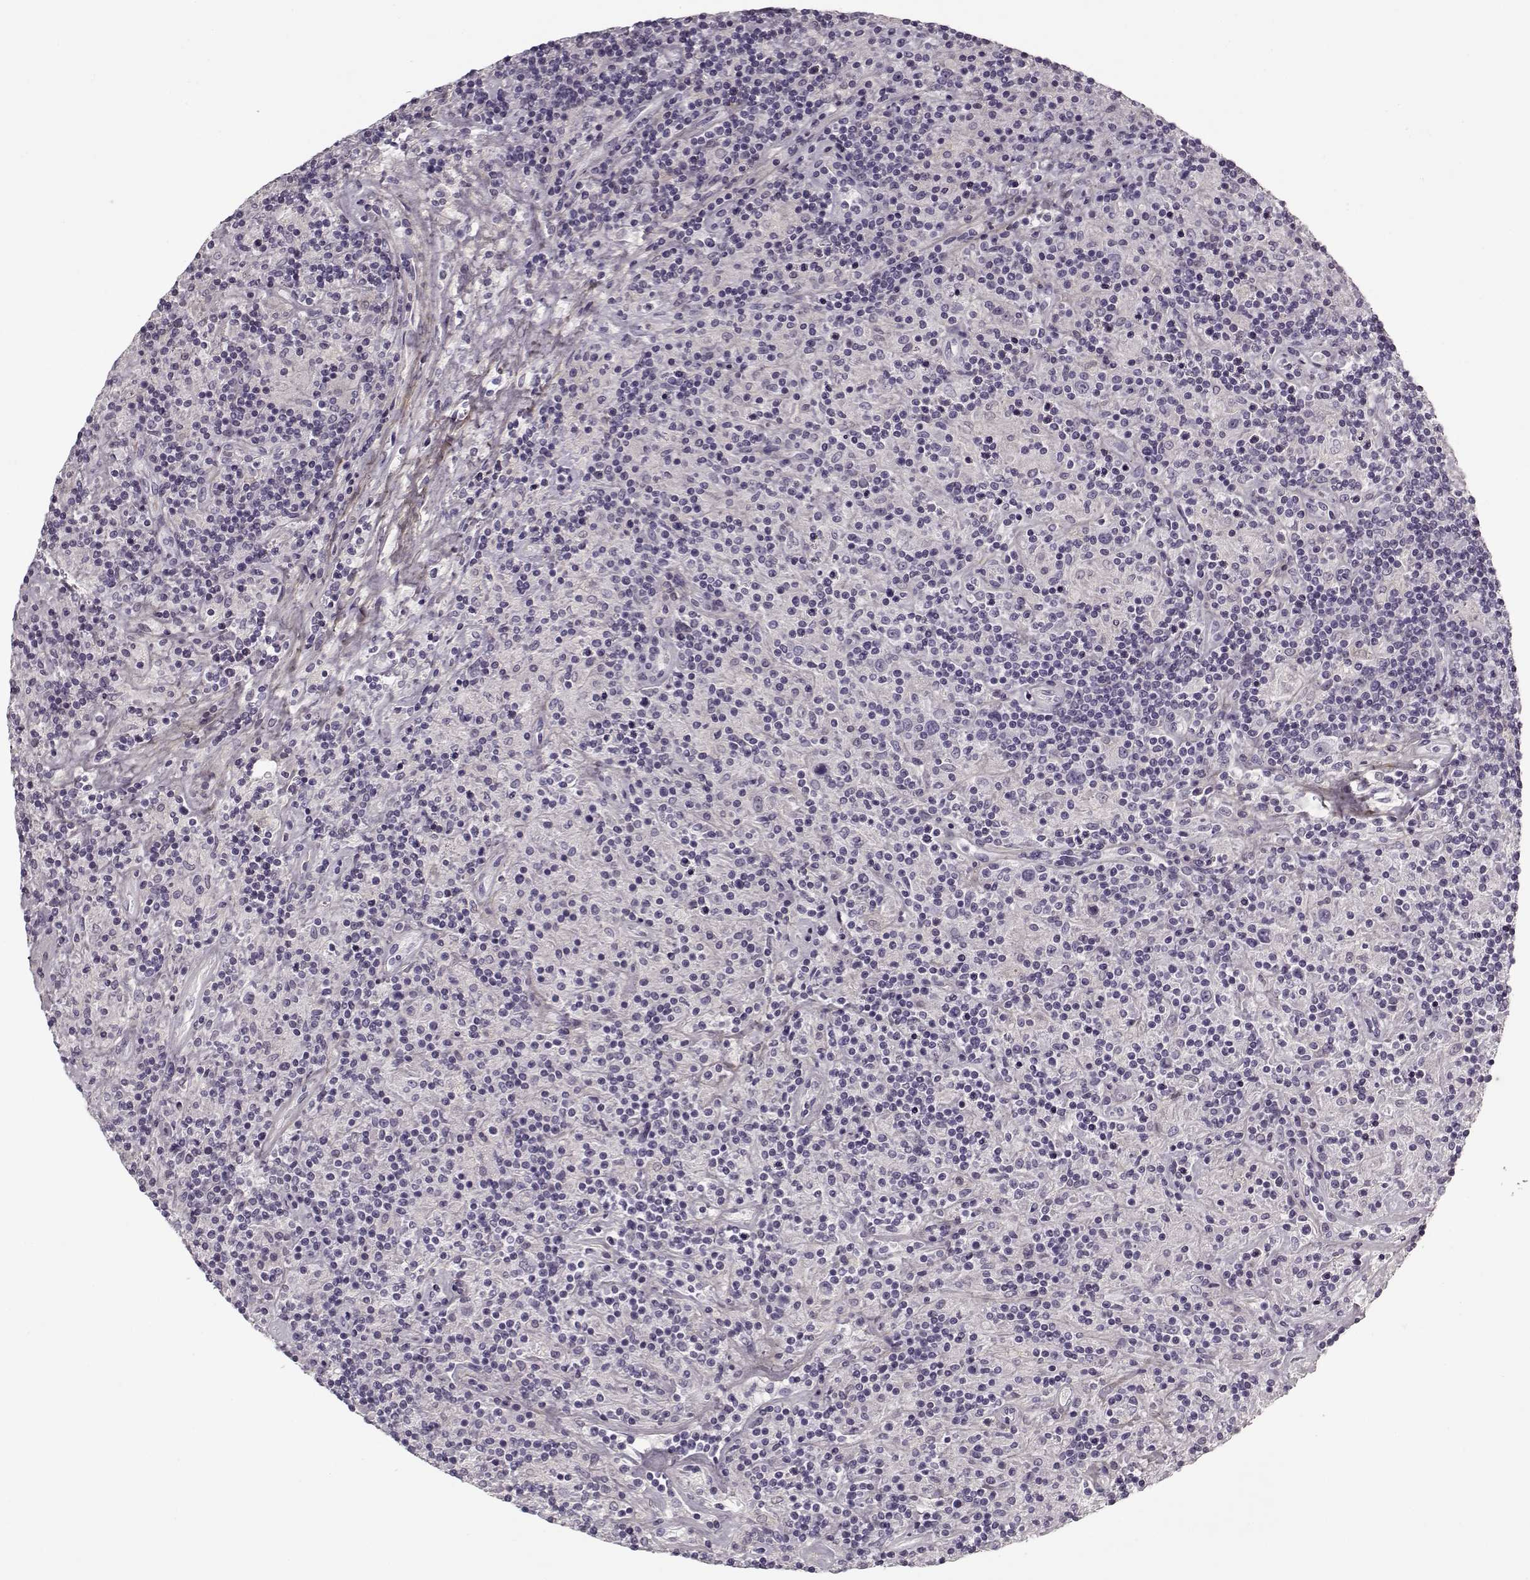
{"staining": {"intensity": "negative", "quantity": "none", "location": "none"}, "tissue": "lymphoma", "cell_type": "Tumor cells", "image_type": "cancer", "snomed": [{"axis": "morphology", "description": "Hodgkin's disease, NOS"}, {"axis": "topography", "description": "Lymph node"}], "caption": "High power microscopy histopathology image of an immunohistochemistry photomicrograph of lymphoma, revealing no significant positivity in tumor cells.", "gene": "LUM", "patient": {"sex": "male", "age": 70}}